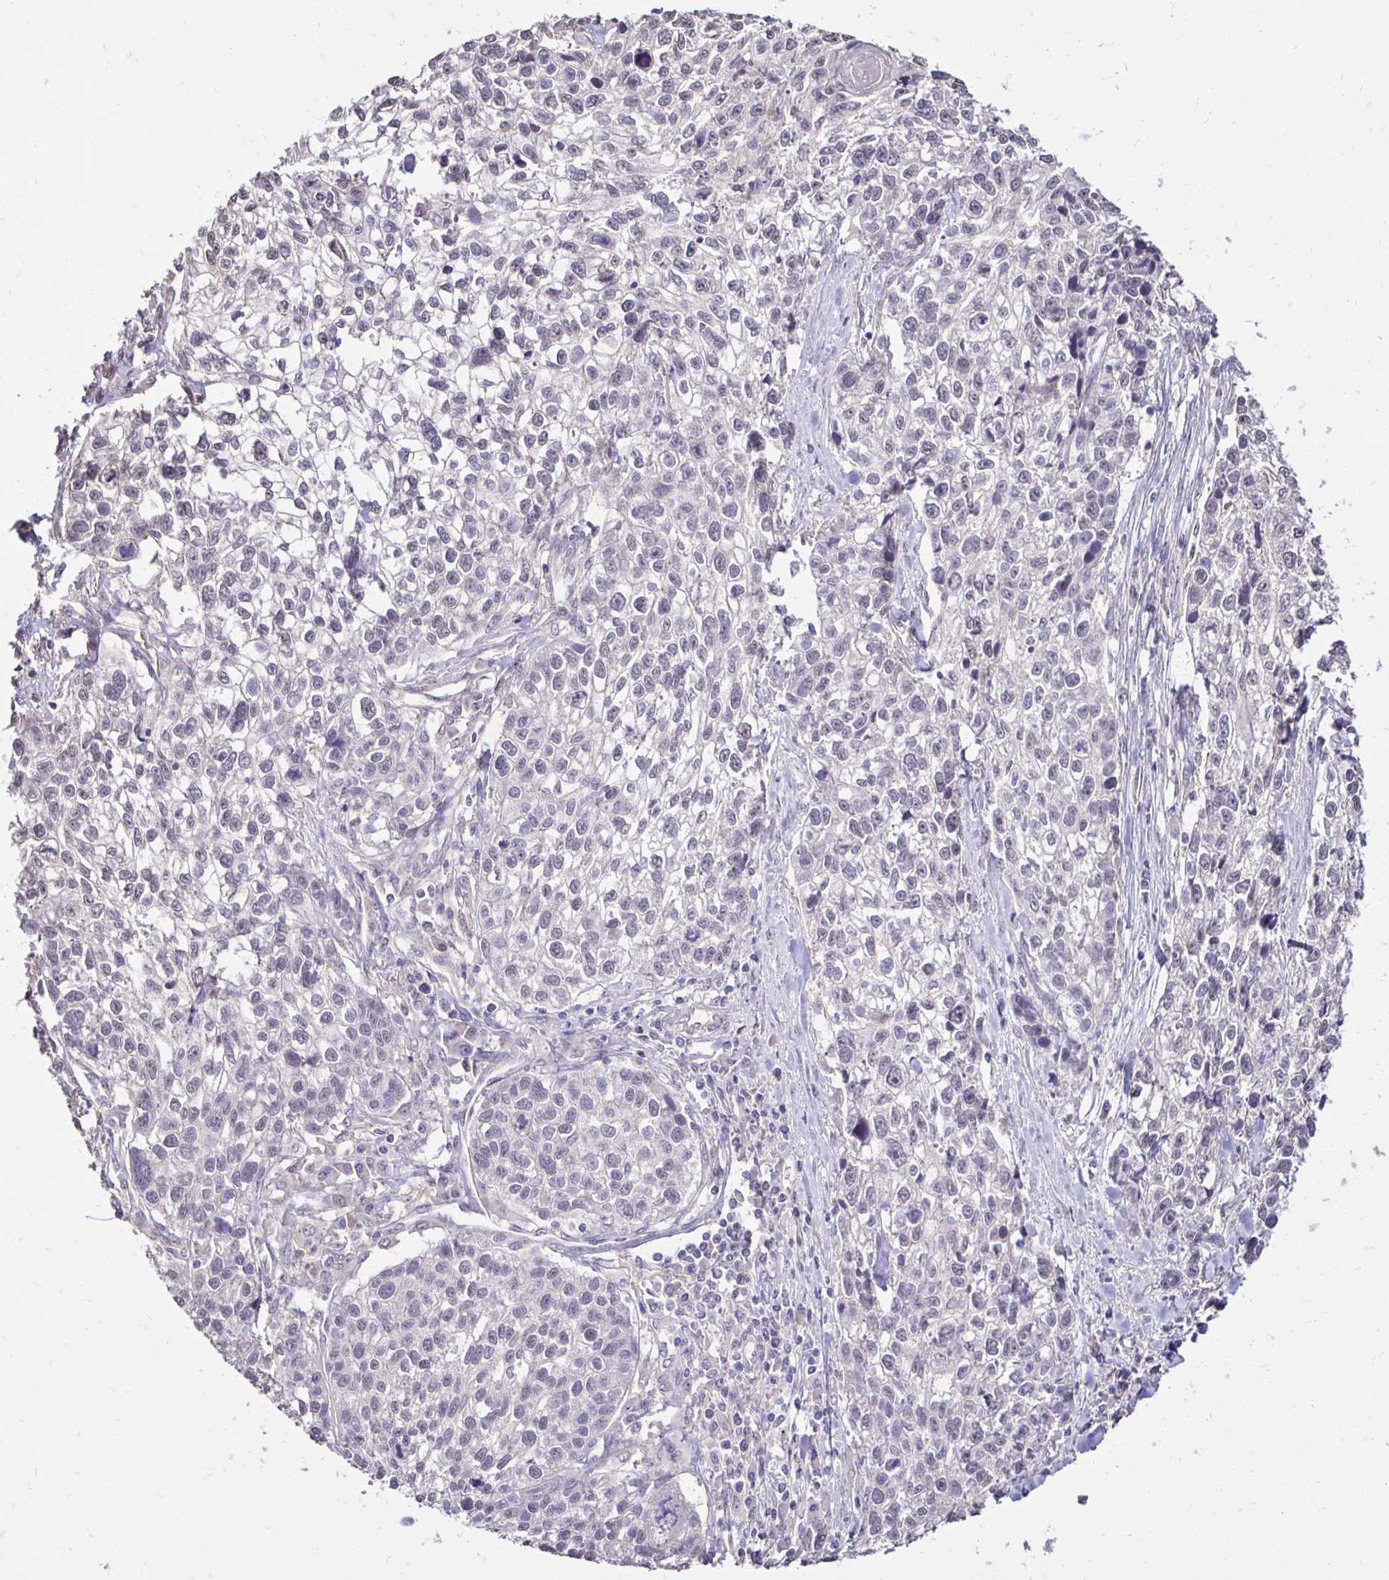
{"staining": {"intensity": "negative", "quantity": "none", "location": "none"}, "tissue": "lung cancer", "cell_type": "Tumor cells", "image_type": "cancer", "snomed": [{"axis": "morphology", "description": "Squamous cell carcinoma, NOS"}, {"axis": "topography", "description": "Lung"}], "caption": "Tumor cells show no significant protein expression in squamous cell carcinoma (lung).", "gene": "PNPLA3", "patient": {"sex": "male", "age": 74}}